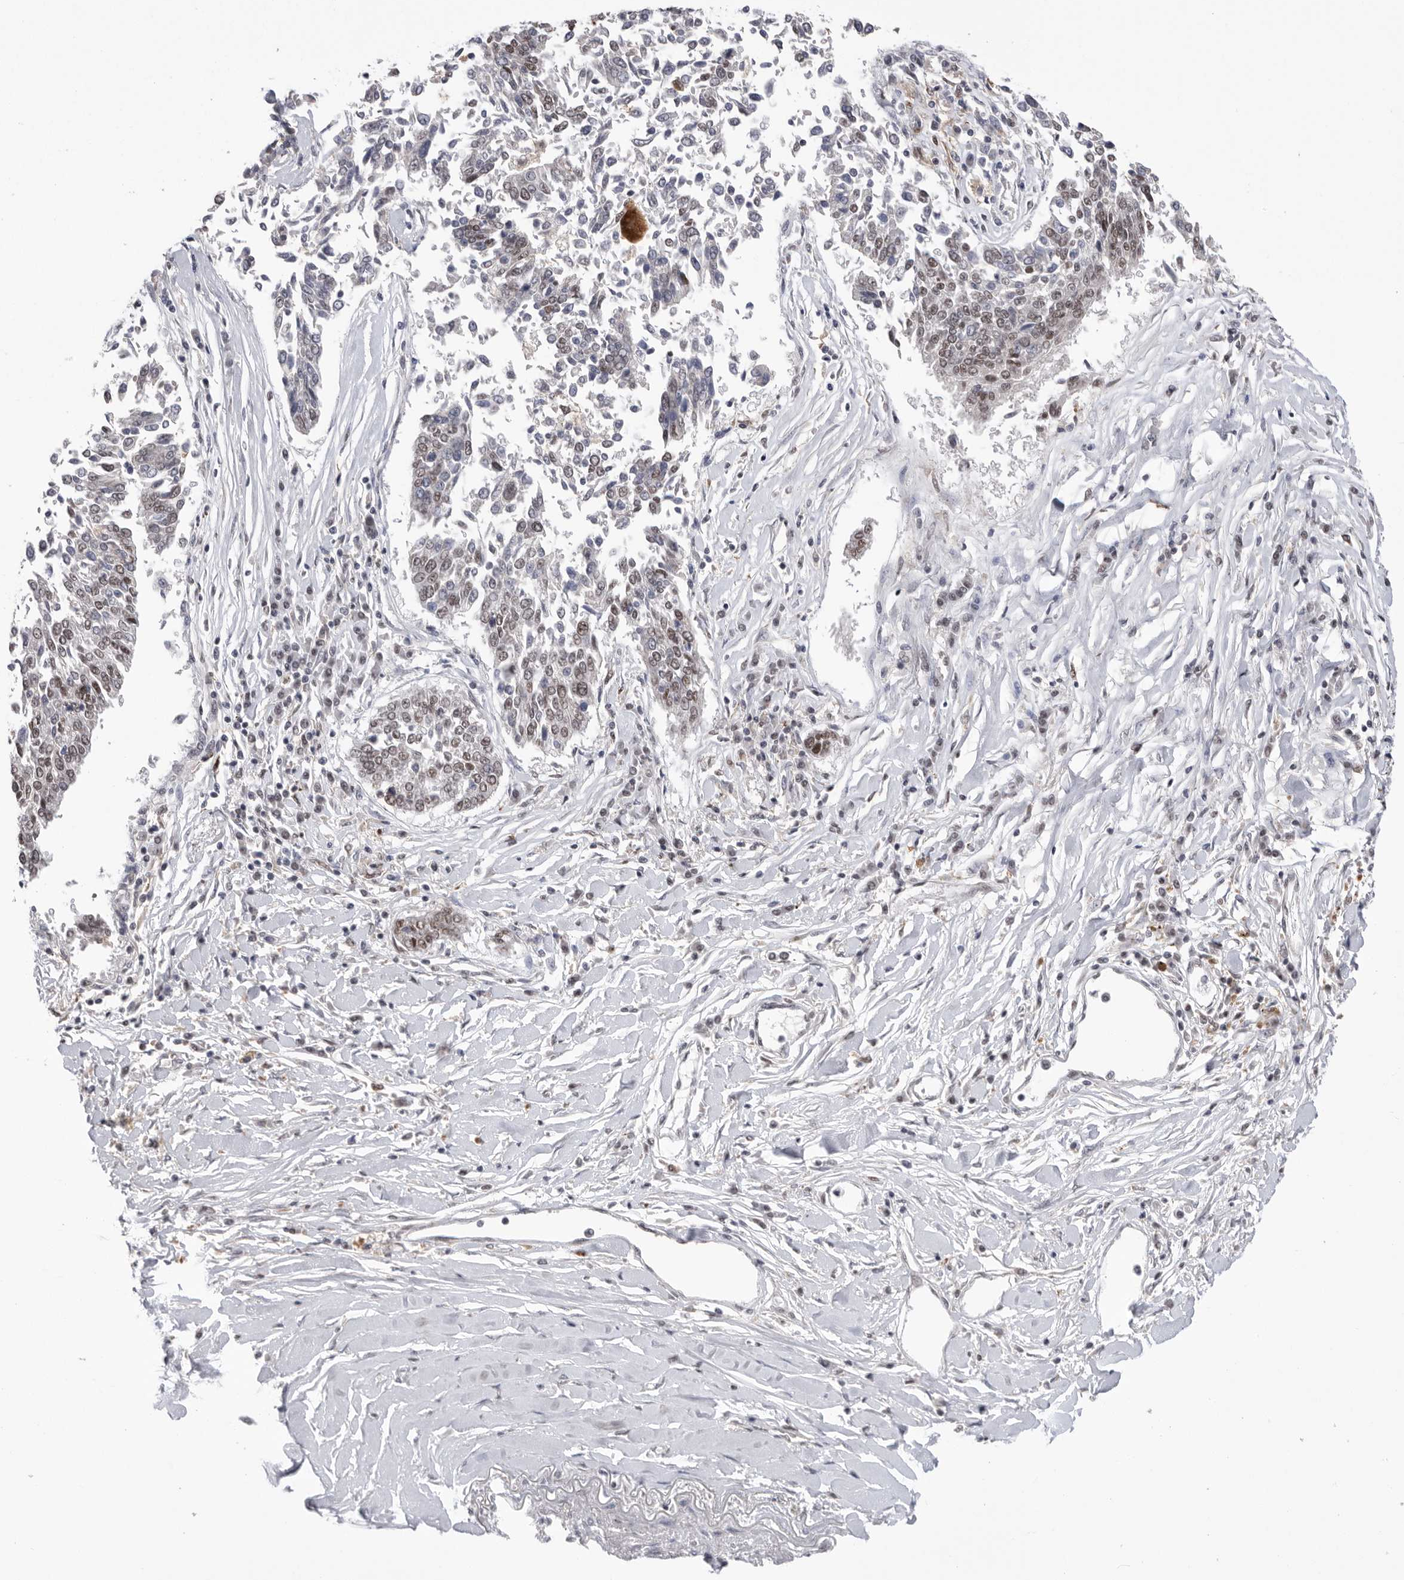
{"staining": {"intensity": "weak", "quantity": ">75%", "location": "nuclear"}, "tissue": "lung cancer", "cell_type": "Tumor cells", "image_type": "cancer", "snomed": [{"axis": "morphology", "description": "Normal tissue, NOS"}, {"axis": "morphology", "description": "Squamous cell carcinoma, NOS"}, {"axis": "topography", "description": "Cartilage tissue"}, {"axis": "topography", "description": "Bronchus"}, {"axis": "topography", "description": "Lung"}, {"axis": "topography", "description": "Peripheral nerve tissue"}], "caption": "Immunohistochemical staining of lung squamous cell carcinoma reveals low levels of weak nuclear positivity in approximately >75% of tumor cells. Using DAB (3,3'-diaminobenzidine) (brown) and hematoxylin (blue) stains, captured at high magnification using brightfield microscopy.", "gene": "BCLAF3", "patient": {"sex": "female", "age": 49}}